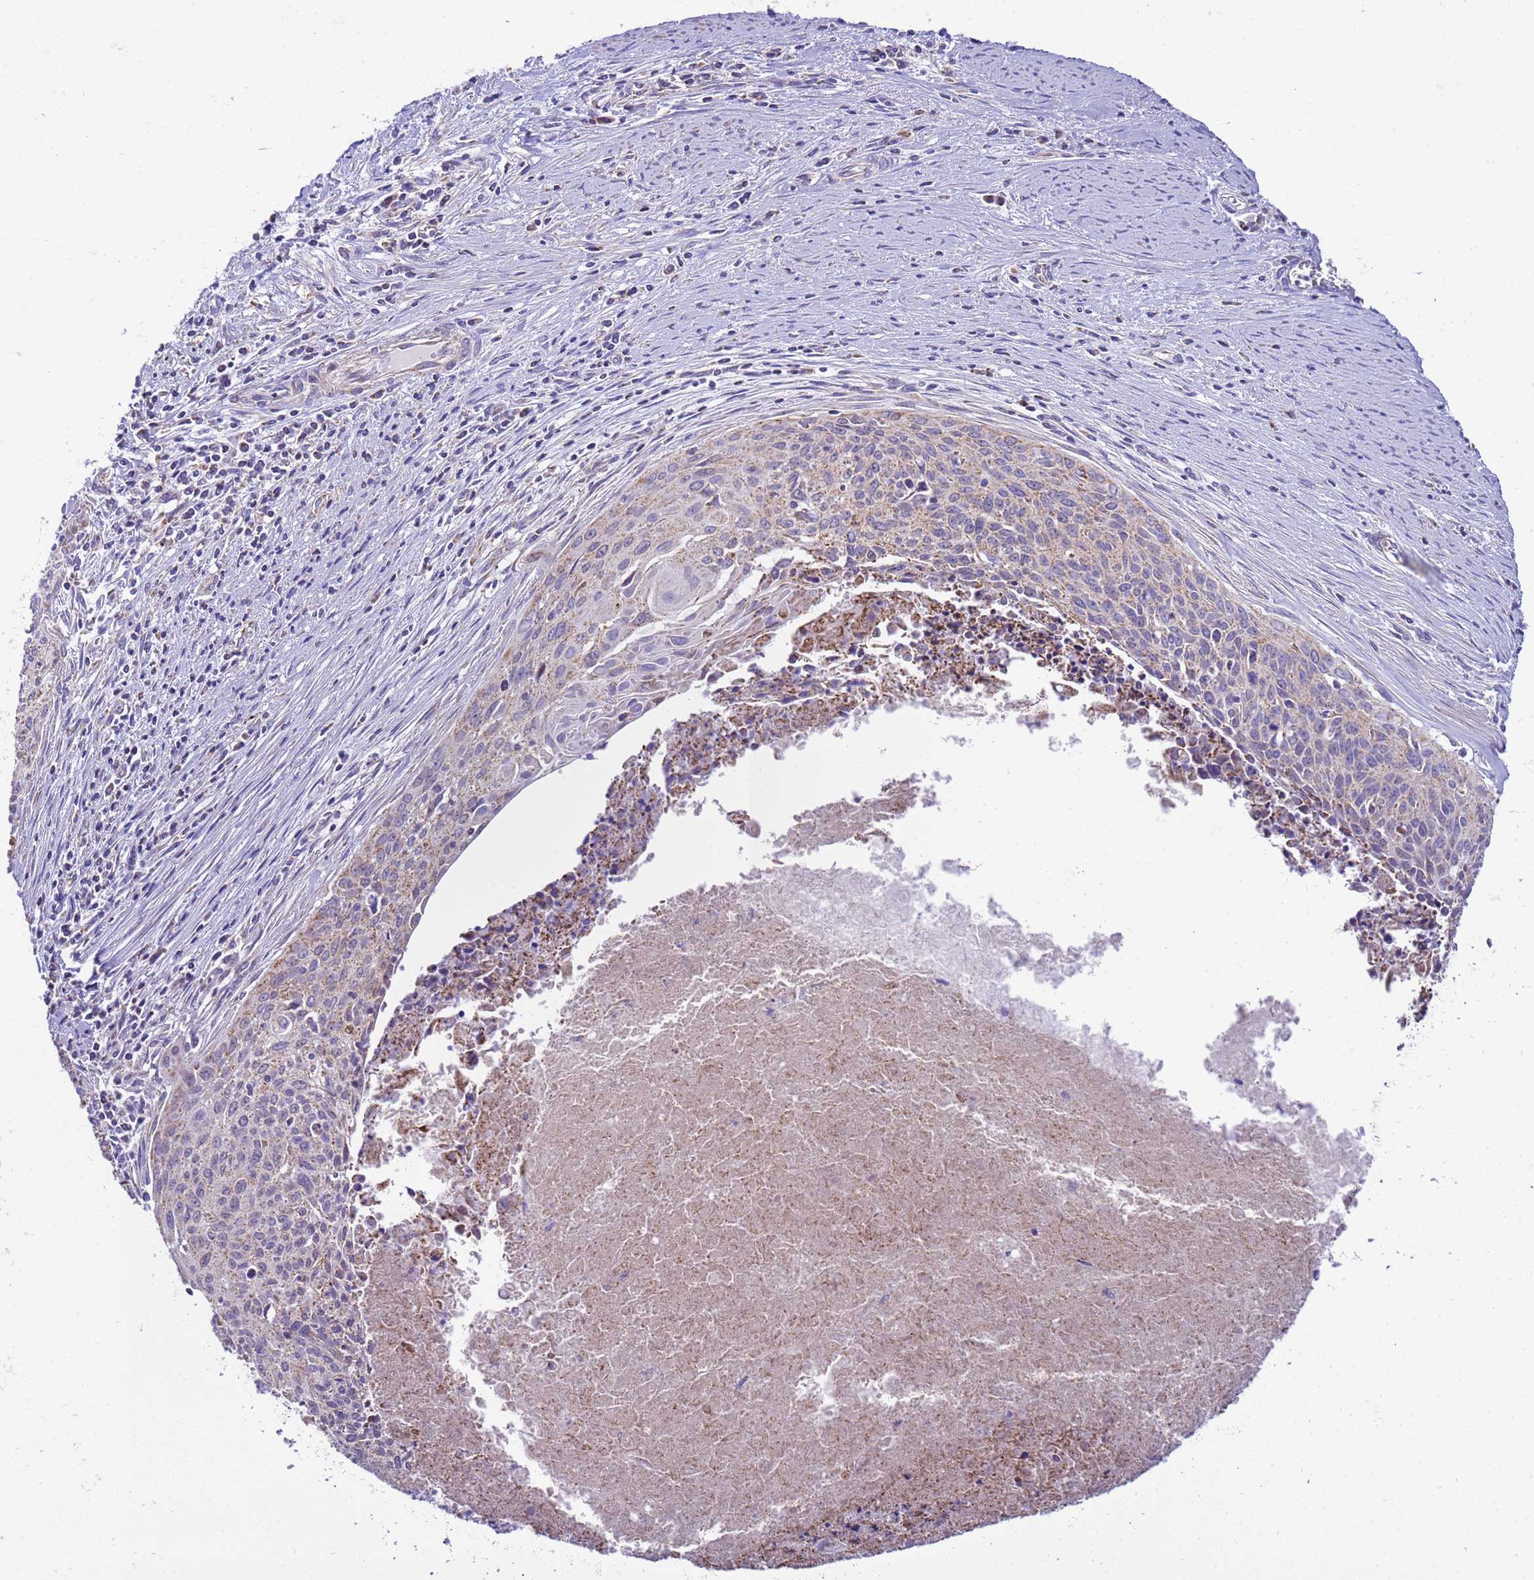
{"staining": {"intensity": "weak", "quantity": "25%-75%", "location": "cytoplasmic/membranous"}, "tissue": "cervical cancer", "cell_type": "Tumor cells", "image_type": "cancer", "snomed": [{"axis": "morphology", "description": "Squamous cell carcinoma, NOS"}, {"axis": "topography", "description": "Cervix"}], "caption": "Squamous cell carcinoma (cervical) stained for a protein shows weak cytoplasmic/membranous positivity in tumor cells. (IHC, brightfield microscopy, high magnification).", "gene": "RNF165", "patient": {"sex": "female", "age": 55}}